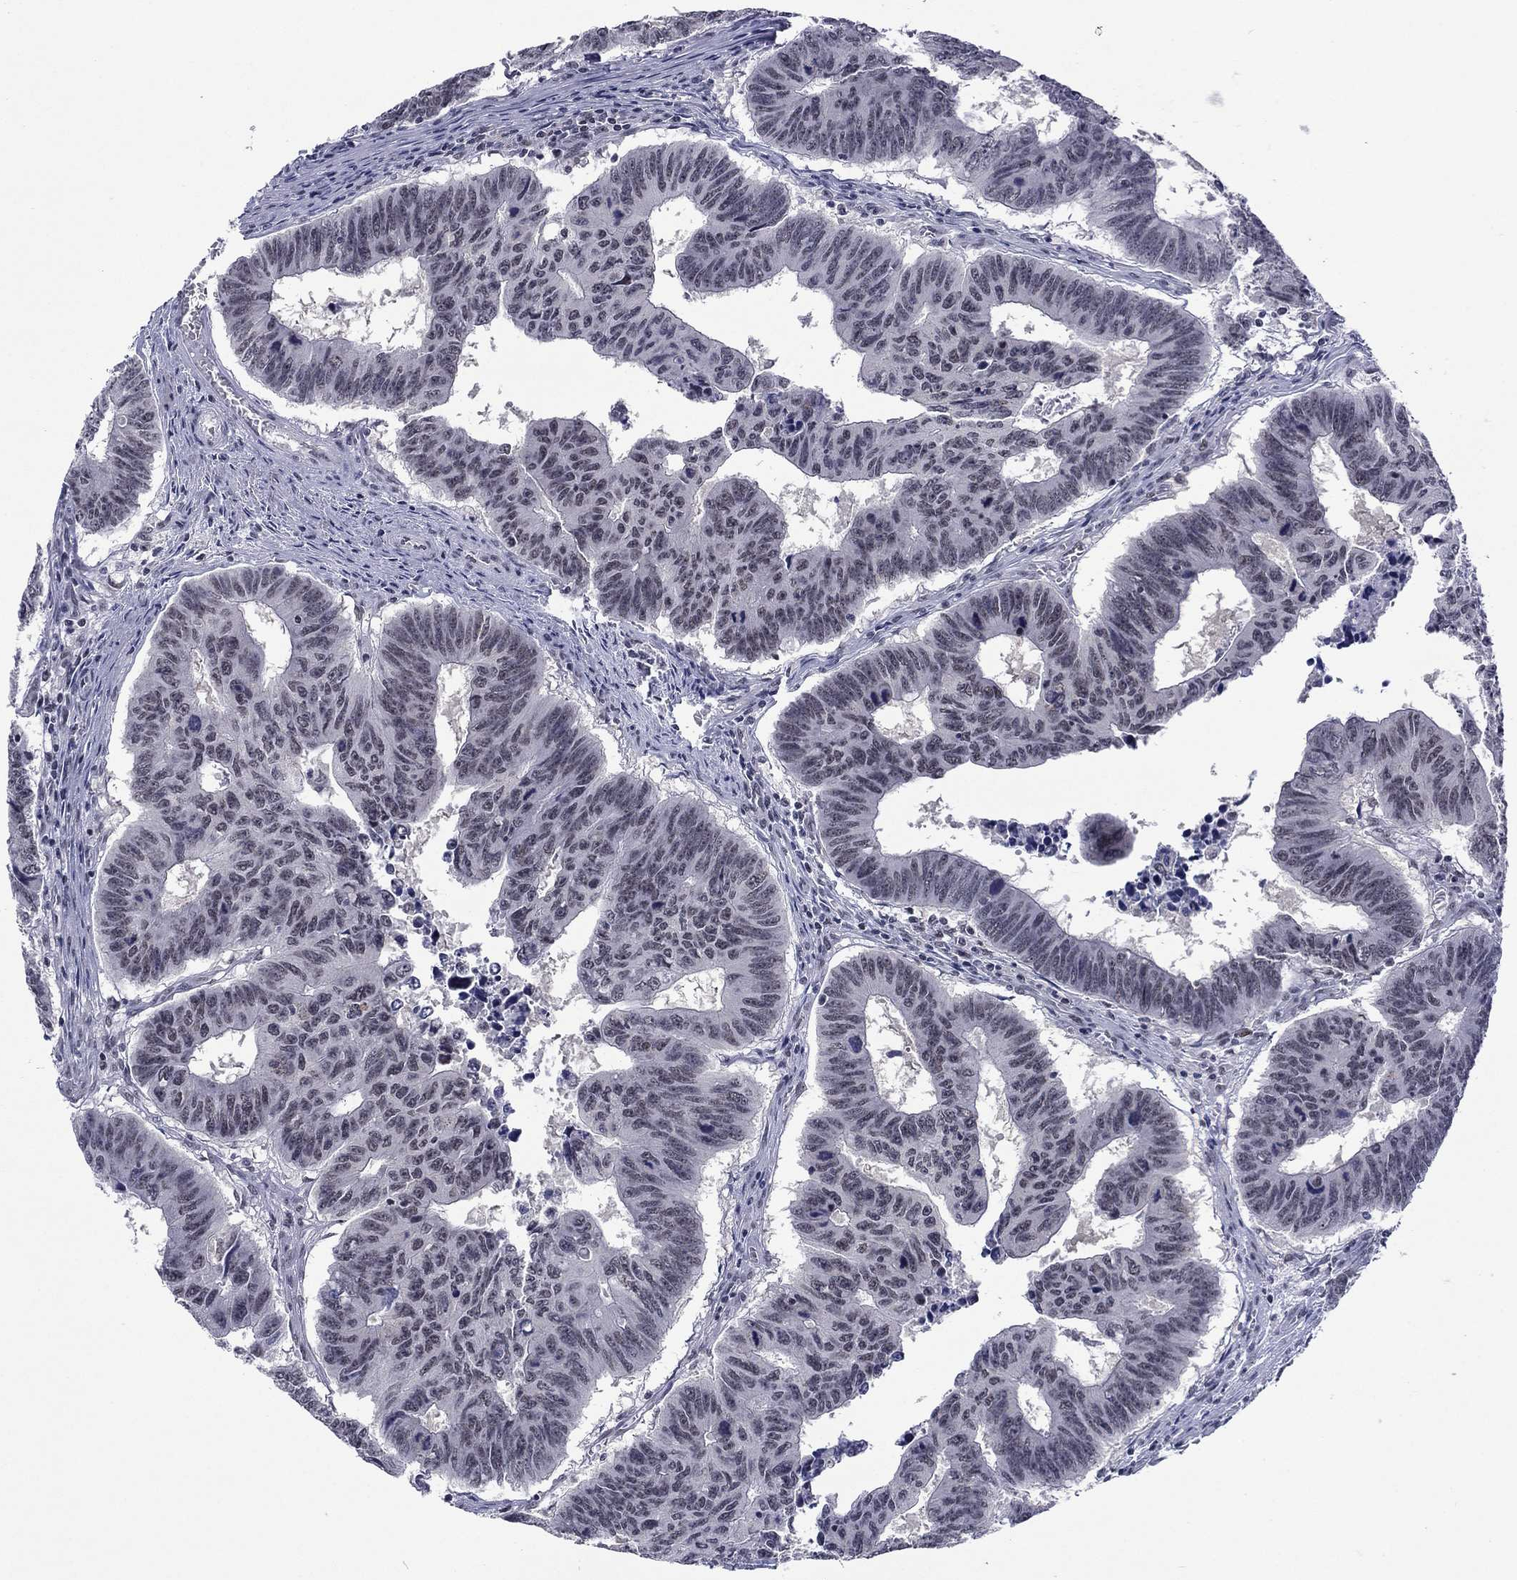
{"staining": {"intensity": "negative", "quantity": "none", "location": "none"}, "tissue": "colorectal cancer", "cell_type": "Tumor cells", "image_type": "cancer", "snomed": [{"axis": "morphology", "description": "Adenocarcinoma, NOS"}, {"axis": "topography", "description": "Appendix"}, {"axis": "topography", "description": "Colon"}, {"axis": "topography", "description": "Cecum"}, {"axis": "topography", "description": "Colon asc"}], "caption": "DAB immunohistochemical staining of human adenocarcinoma (colorectal) exhibits no significant expression in tumor cells. (DAB (3,3'-diaminobenzidine) IHC, high magnification).", "gene": "ETV5", "patient": {"sex": "female", "age": 85}}